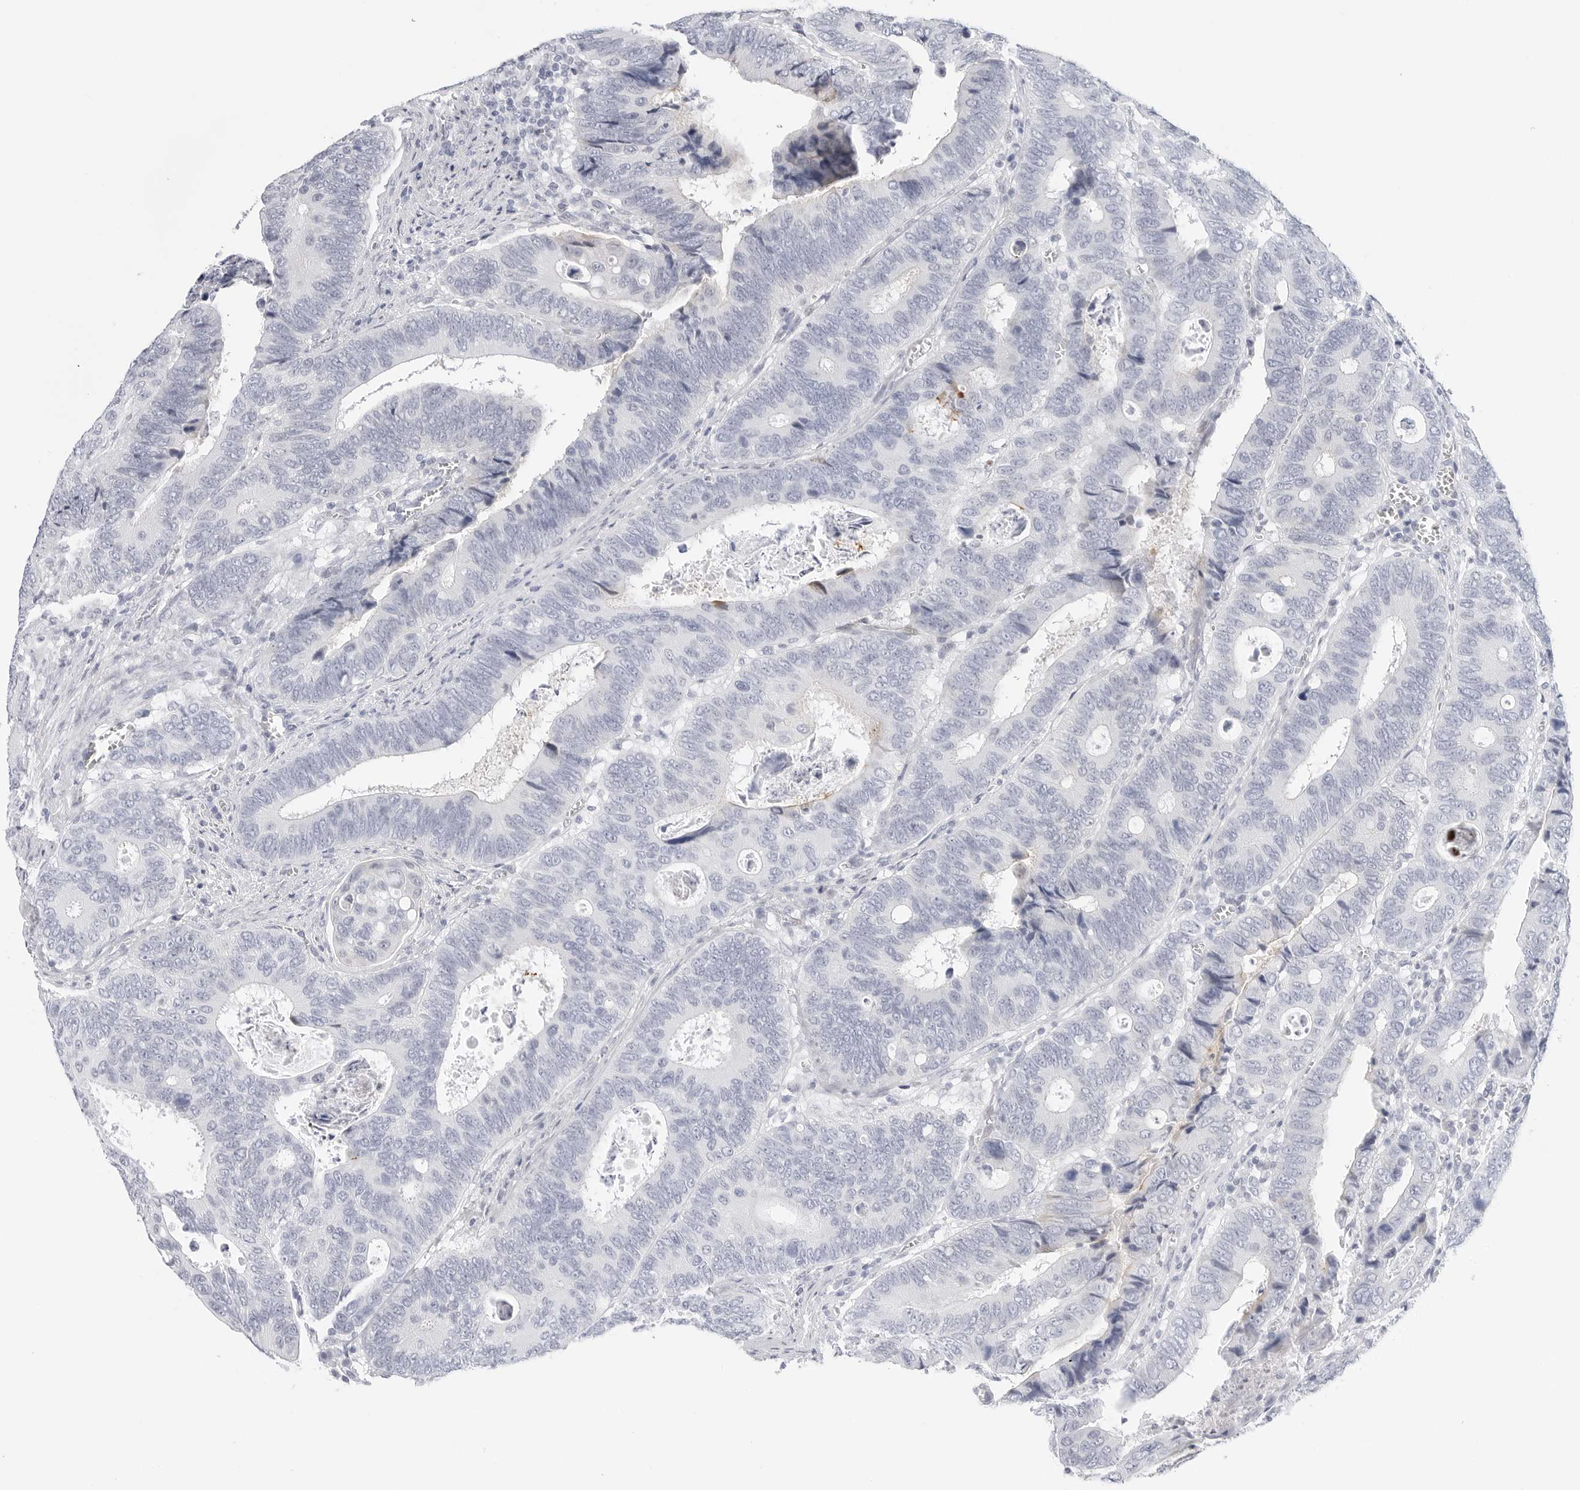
{"staining": {"intensity": "negative", "quantity": "none", "location": "none"}, "tissue": "colorectal cancer", "cell_type": "Tumor cells", "image_type": "cancer", "snomed": [{"axis": "morphology", "description": "Adenocarcinoma, NOS"}, {"axis": "topography", "description": "Colon"}], "caption": "Immunohistochemistry (IHC) micrograph of neoplastic tissue: colorectal cancer stained with DAB shows no significant protein staining in tumor cells. (DAB (3,3'-diaminobenzidine) immunohistochemistry visualized using brightfield microscopy, high magnification).", "gene": "SLC19A1", "patient": {"sex": "male", "age": 72}}